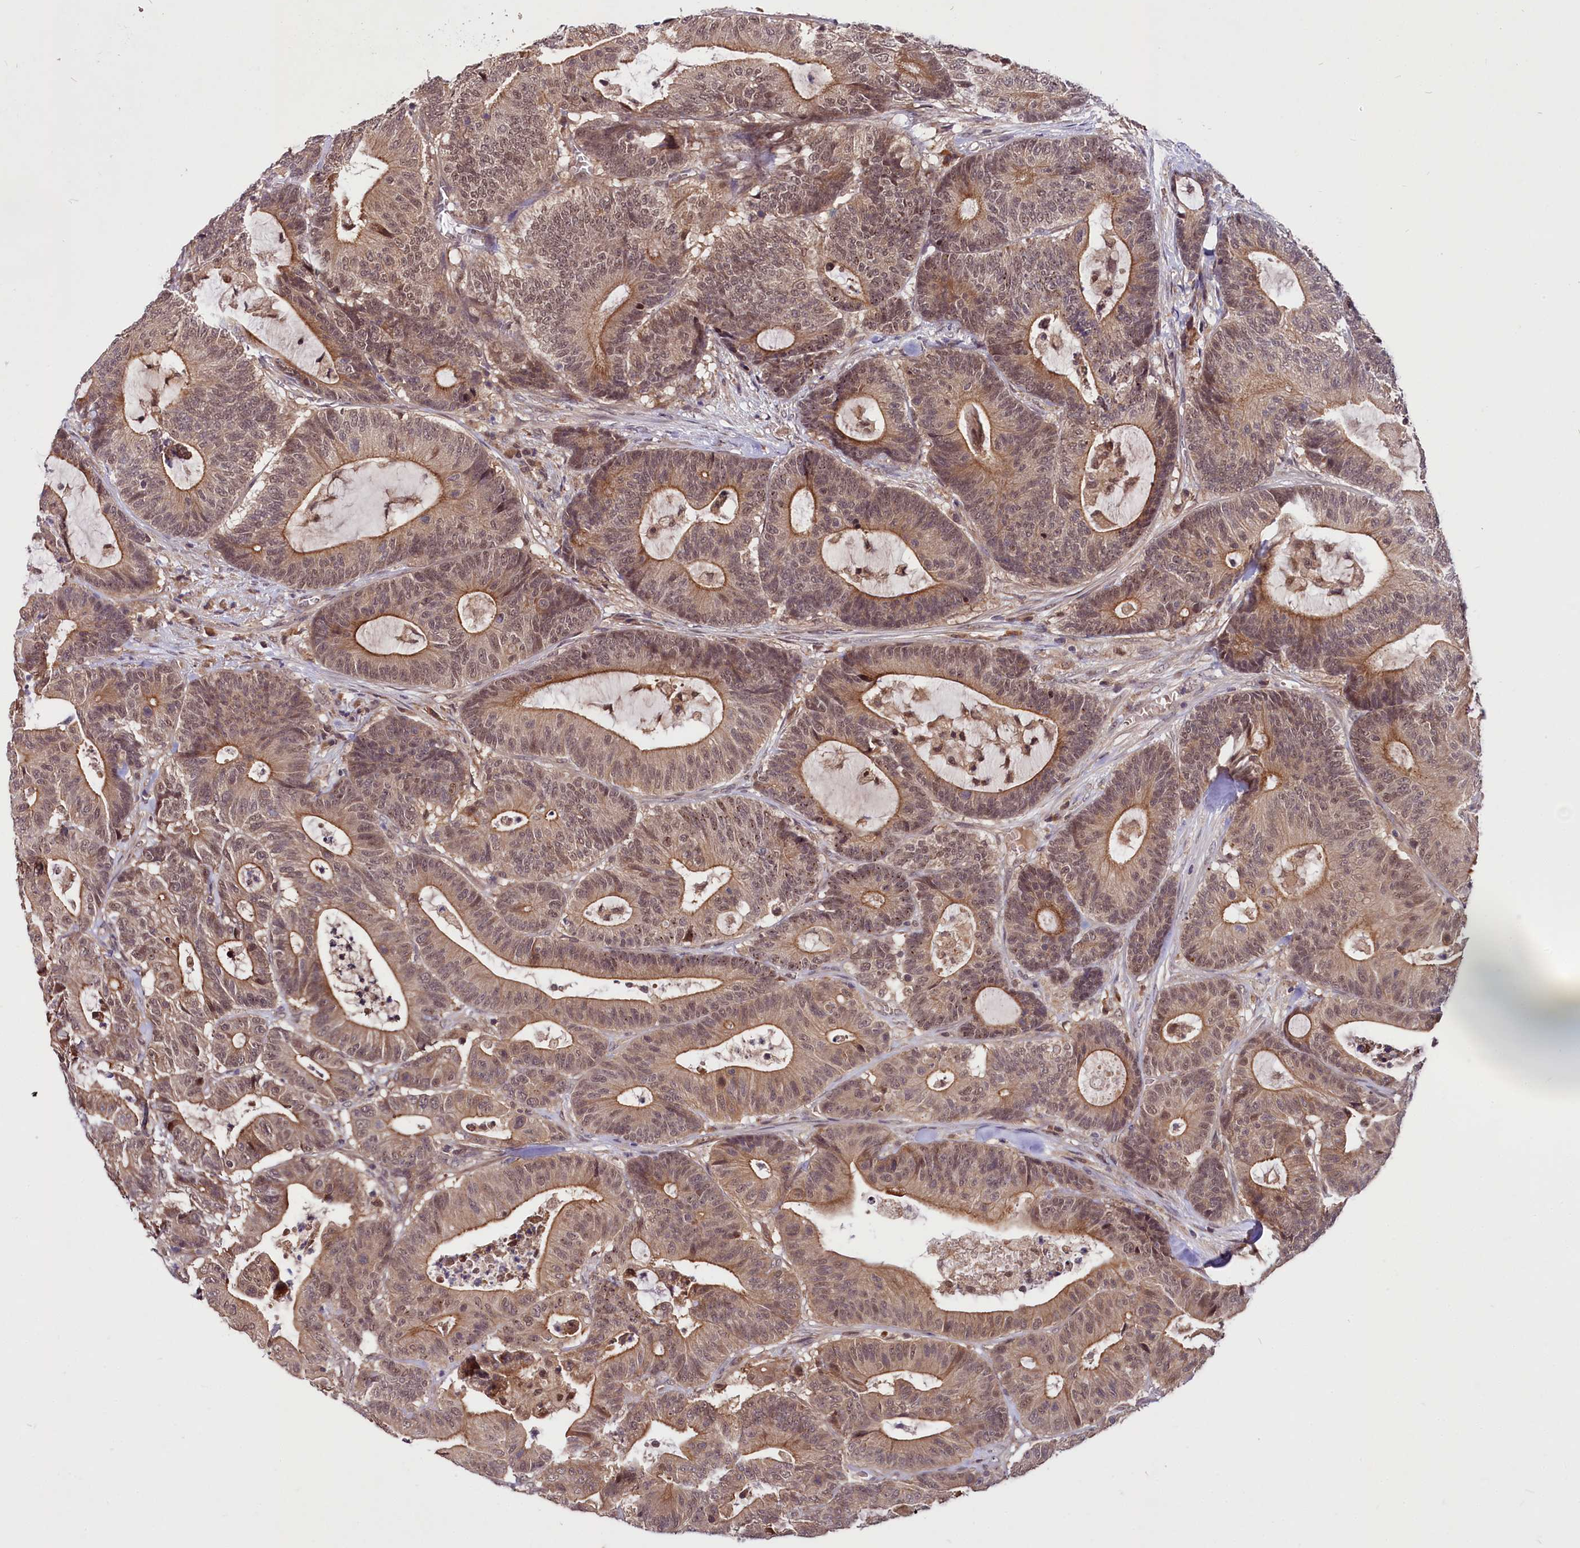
{"staining": {"intensity": "moderate", "quantity": ">75%", "location": "cytoplasmic/membranous,nuclear"}, "tissue": "colorectal cancer", "cell_type": "Tumor cells", "image_type": "cancer", "snomed": [{"axis": "morphology", "description": "Adenocarcinoma, NOS"}, {"axis": "topography", "description": "Colon"}], "caption": "An IHC image of neoplastic tissue is shown. Protein staining in brown shows moderate cytoplasmic/membranous and nuclear positivity in adenocarcinoma (colorectal) within tumor cells. The staining was performed using DAB (3,3'-diaminobenzidine), with brown indicating positive protein expression. Nuclei are stained blue with hematoxylin.", "gene": "UBE3A", "patient": {"sex": "female", "age": 84}}